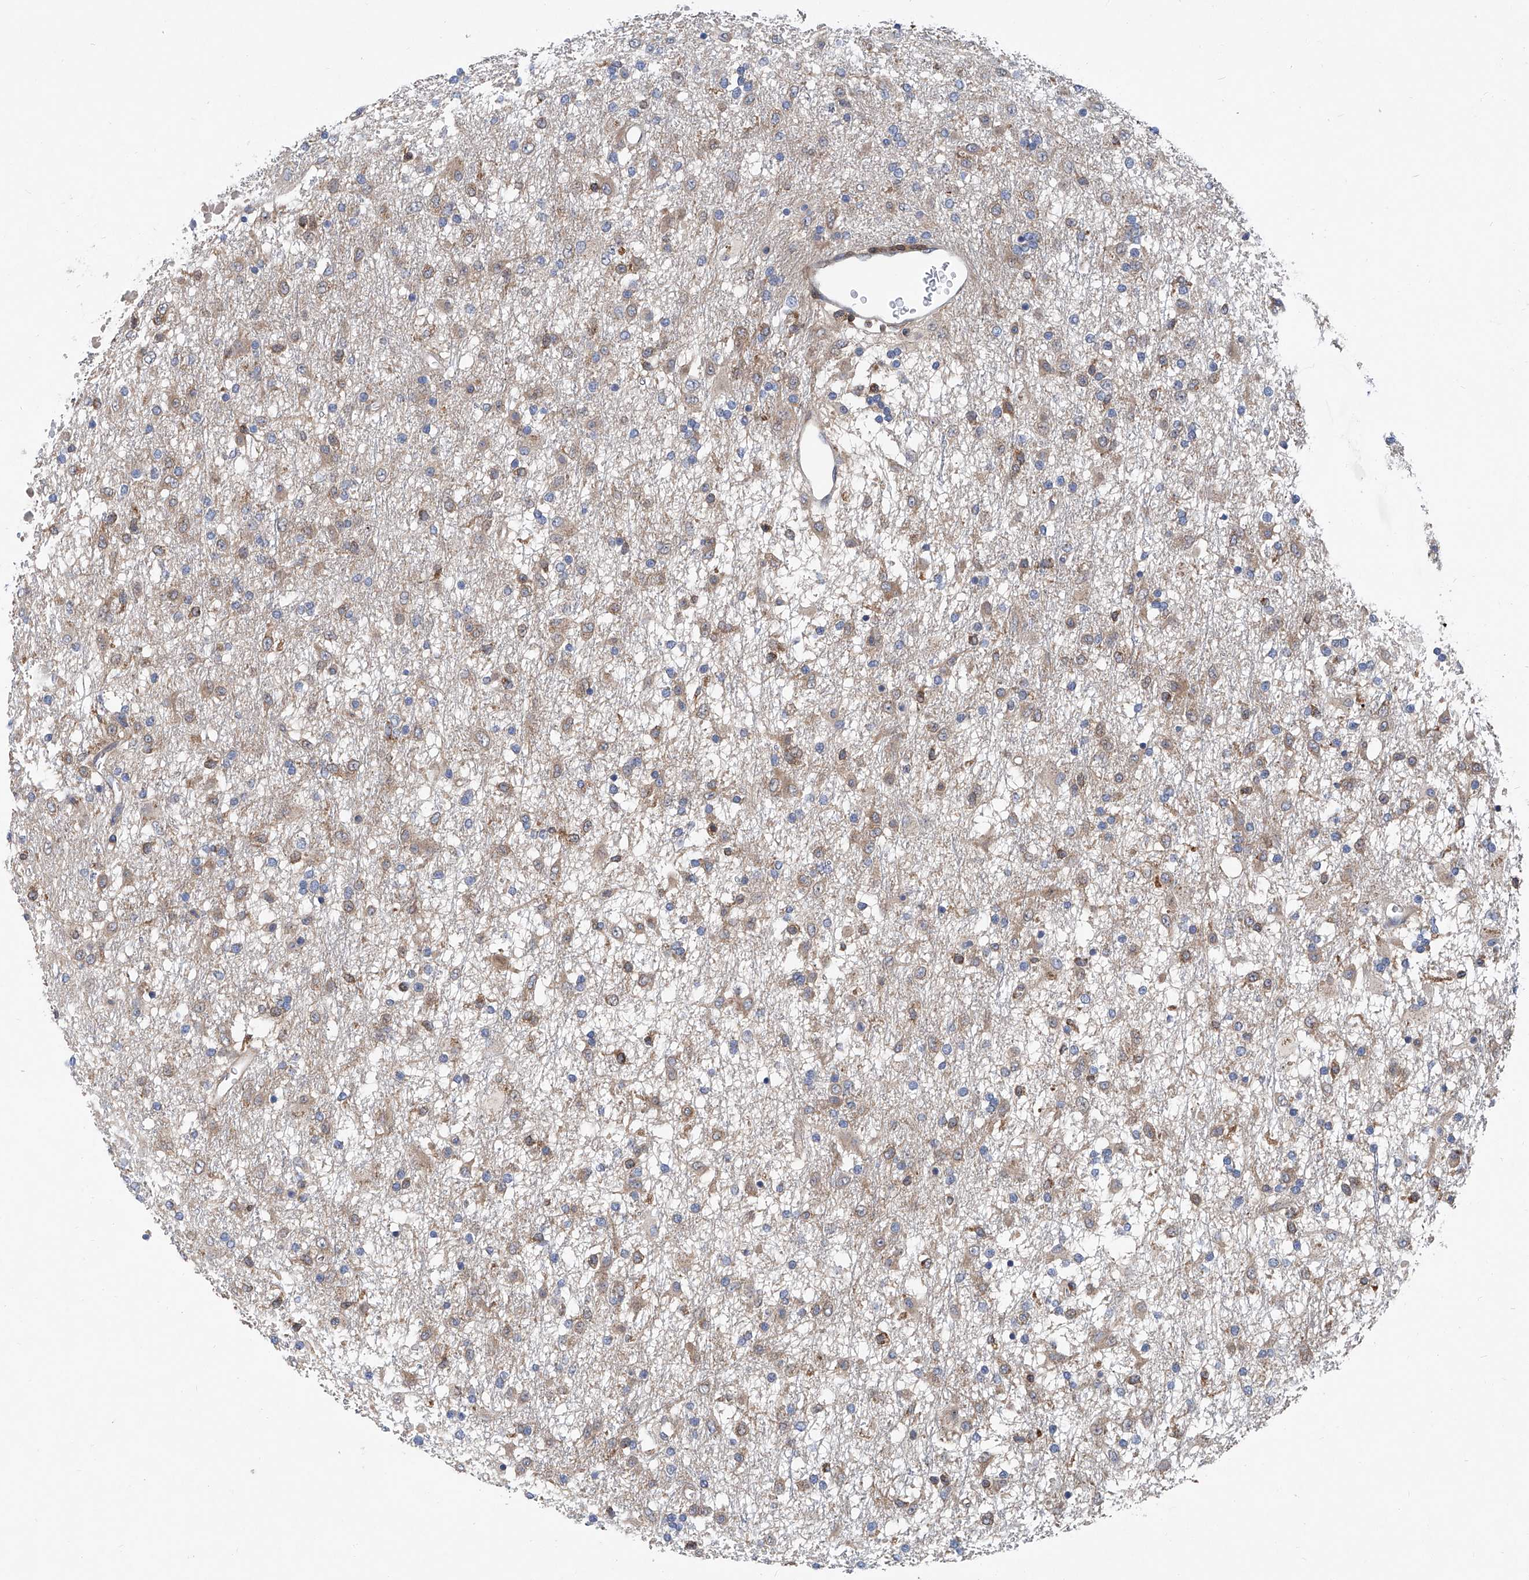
{"staining": {"intensity": "moderate", "quantity": "25%-75%", "location": "cytoplasmic/membranous"}, "tissue": "glioma", "cell_type": "Tumor cells", "image_type": "cancer", "snomed": [{"axis": "morphology", "description": "Glioma, malignant, Low grade"}, {"axis": "topography", "description": "Brain"}], "caption": "Immunohistochemistry (IHC) micrograph of human malignant glioma (low-grade) stained for a protein (brown), which shows medium levels of moderate cytoplasmic/membranous expression in about 25%-75% of tumor cells.", "gene": "TRIM38", "patient": {"sex": "male", "age": 65}}